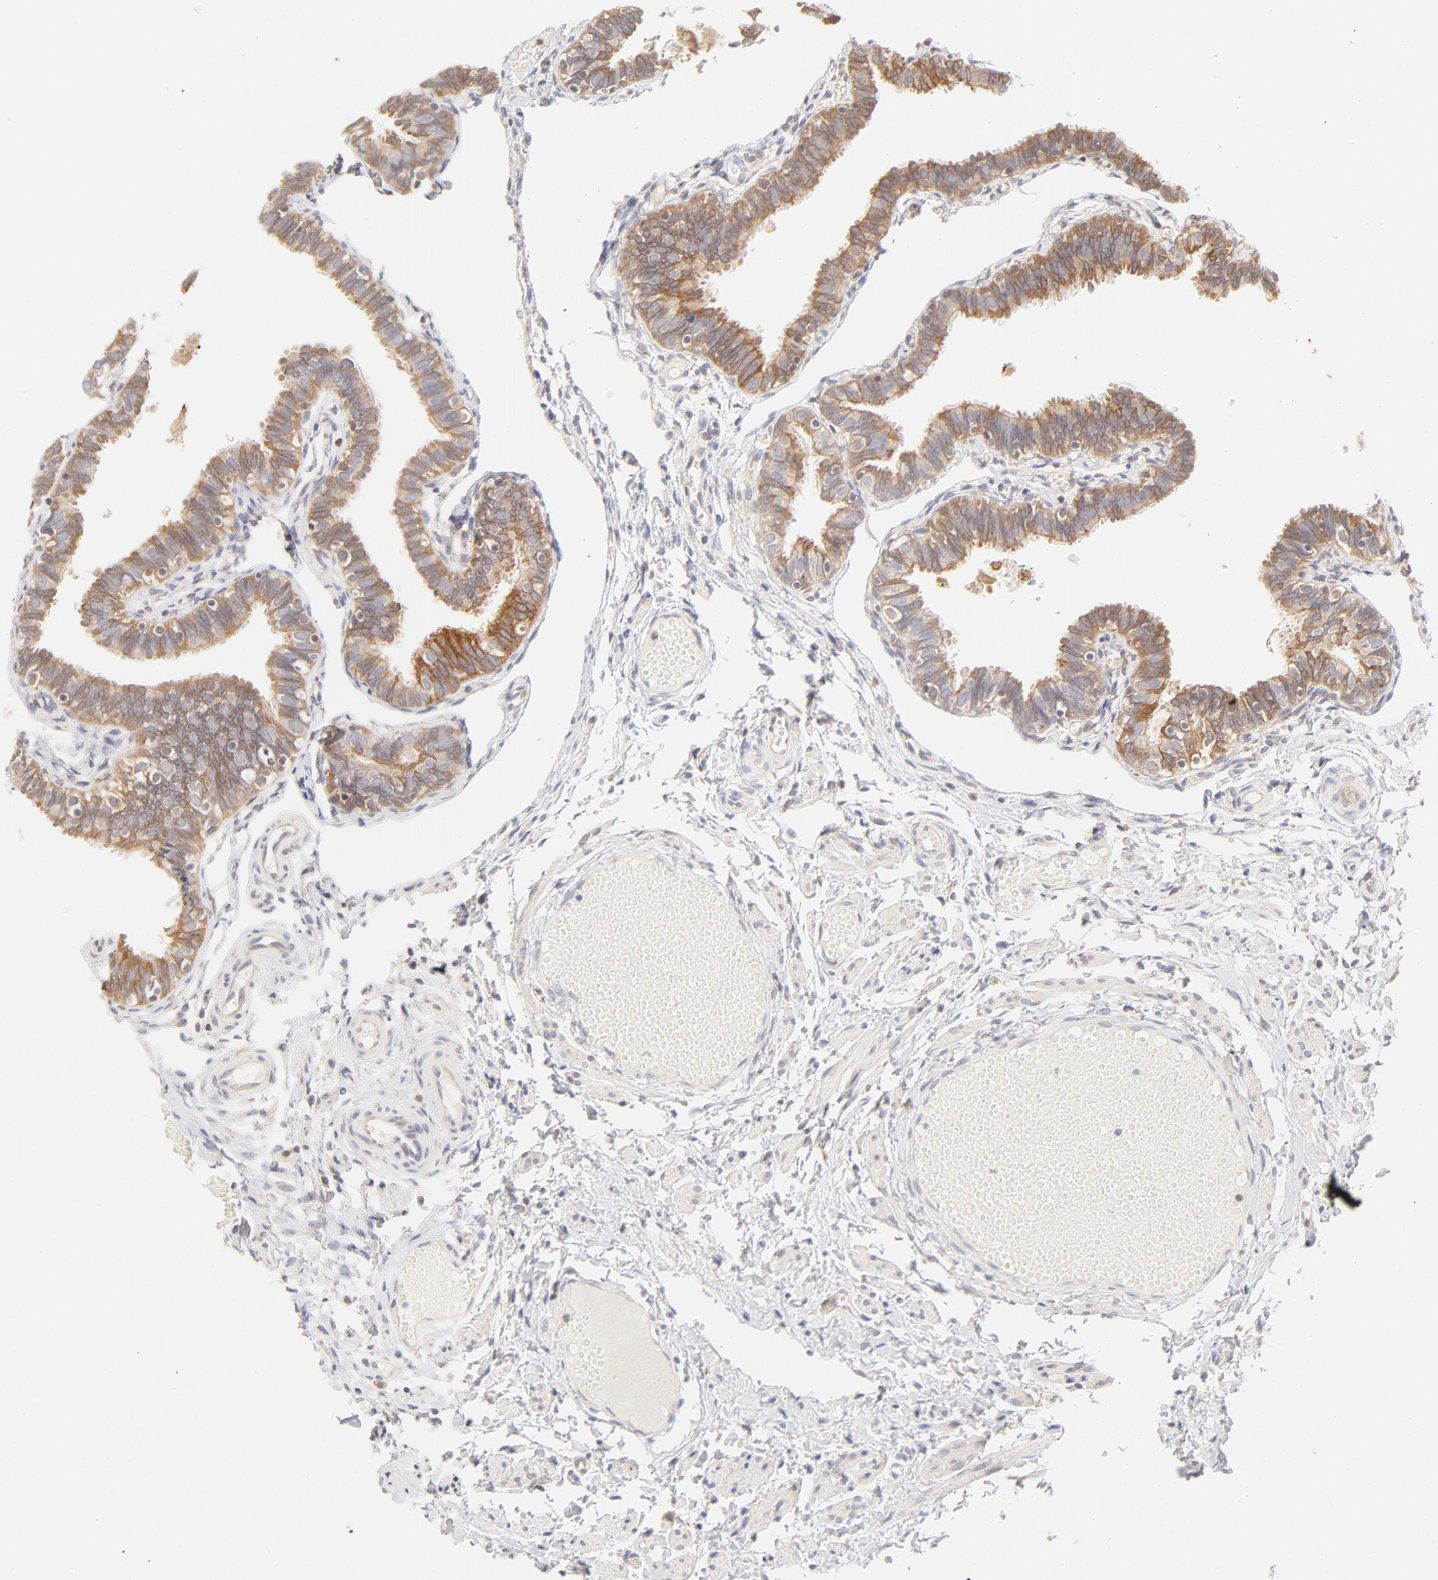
{"staining": {"intensity": "moderate", "quantity": ">75%", "location": "cytoplasmic/membranous"}, "tissue": "fallopian tube", "cell_type": "Glandular cells", "image_type": "normal", "snomed": [{"axis": "morphology", "description": "Normal tissue, NOS"}, {"axis": "topography", "description": "Fallopian tube"}], "caption": "Immunohistochemical staining of unremarkable human fallopian tube exhibits >75% levels of moderate cytoplasmic/membranous protein positivity in approximately >75% of glandular cells.", "gene": "RPS6KA1", "patient": {"sex": "female", "age": 46}}